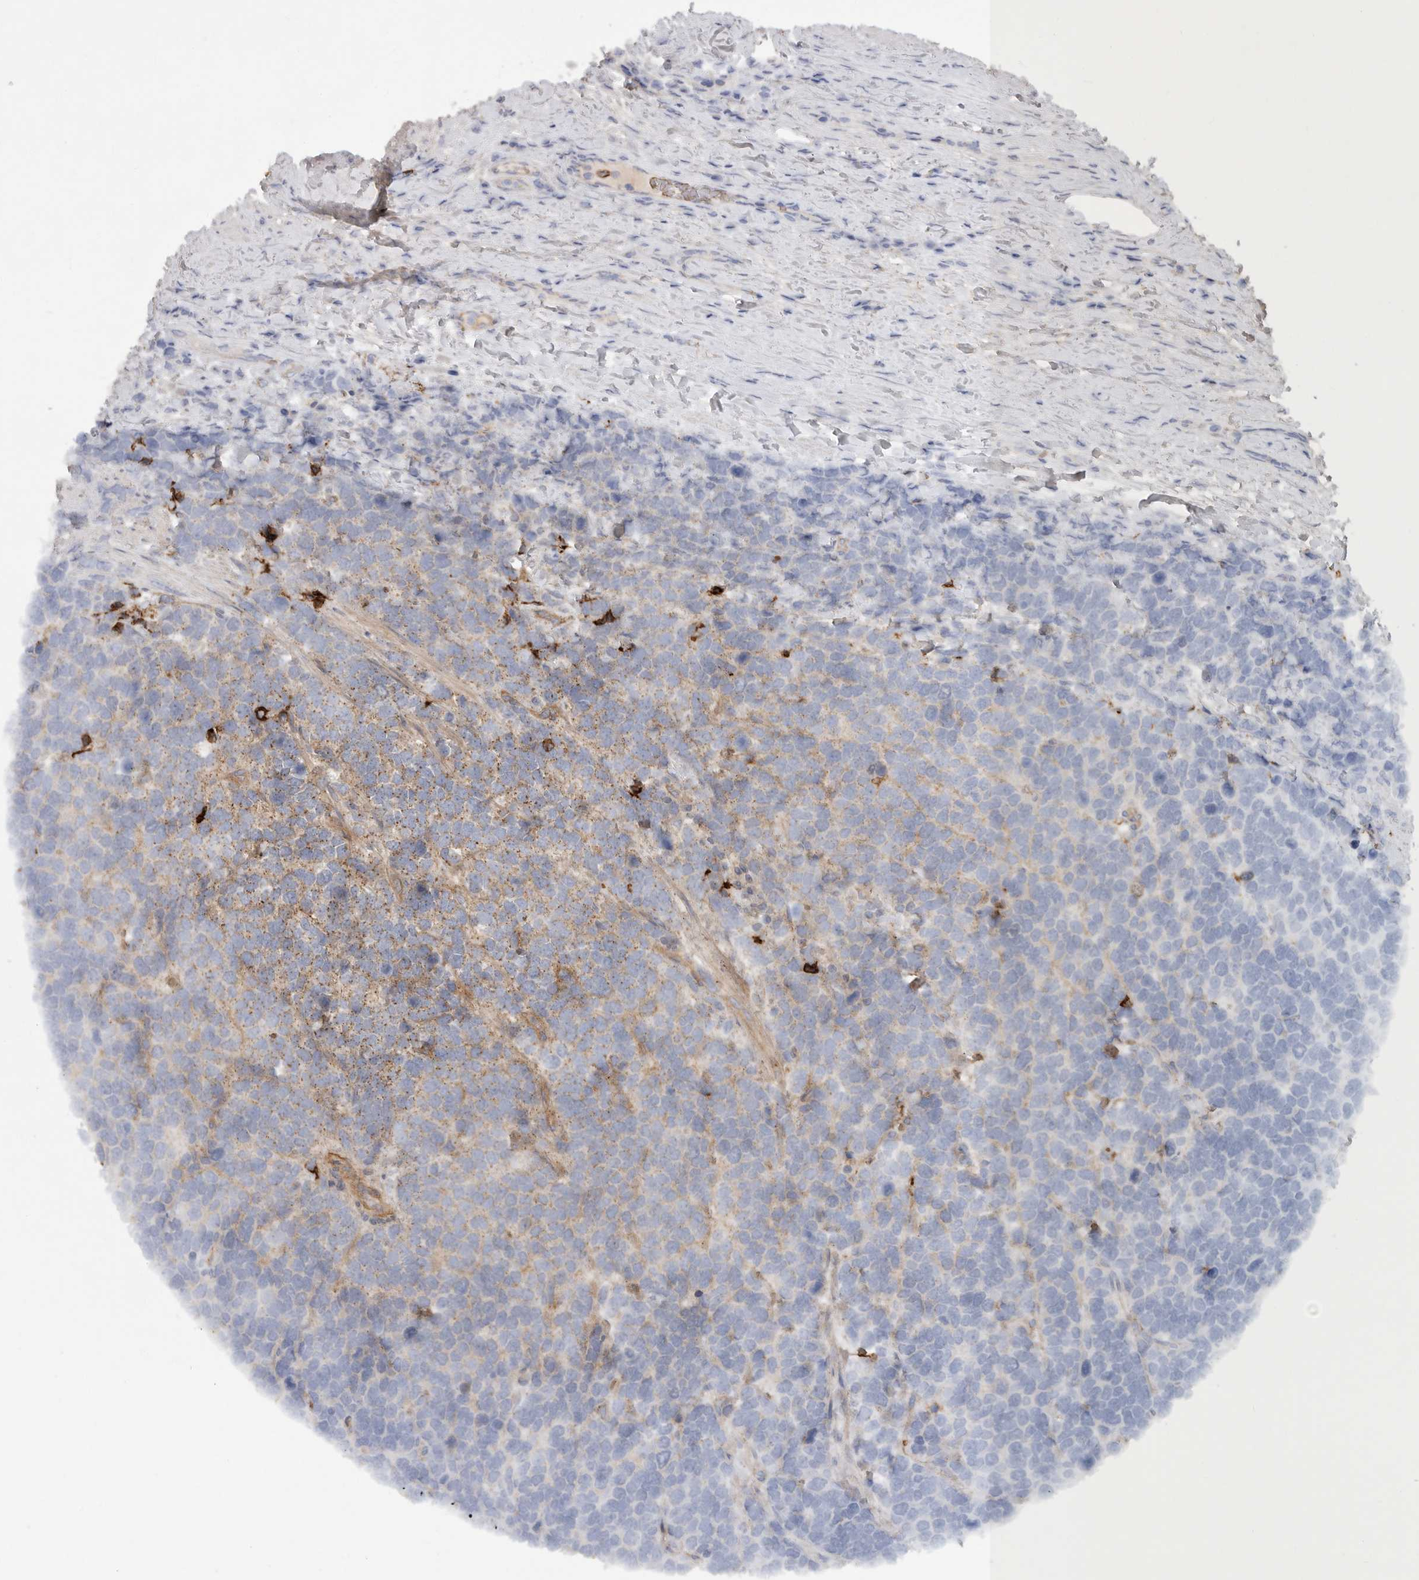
{"staining": {"intensity": "moderate", "quantity": "25%-75%", "location": "cytoplasmic/membranous"}, "tissue": "urothelial cancer", "cell_type": "Tumor cells", "image_type": "cancer", "snomed": [{"axis": "morphology", "description": "Urothelial carcinoma, High grade"}, {"axis": "topography", "description": "Urinary bladder"}], "caption": "Immunohistochemistry (IHC) (DAB (3,3'-diaminobenzidine)) staining of urothelial cancer displays moderate cytoplasmic/membranous protein expression in approximately 25%-75% of tumor cells. (Stains: DAB (3,3'-diaminobenzidine) in brown, nuclei in blue, Microscopy: brightfield microscopy at high magnification).", "gene": "MLPH", "patient": {"sex": "female", "age": 82}}